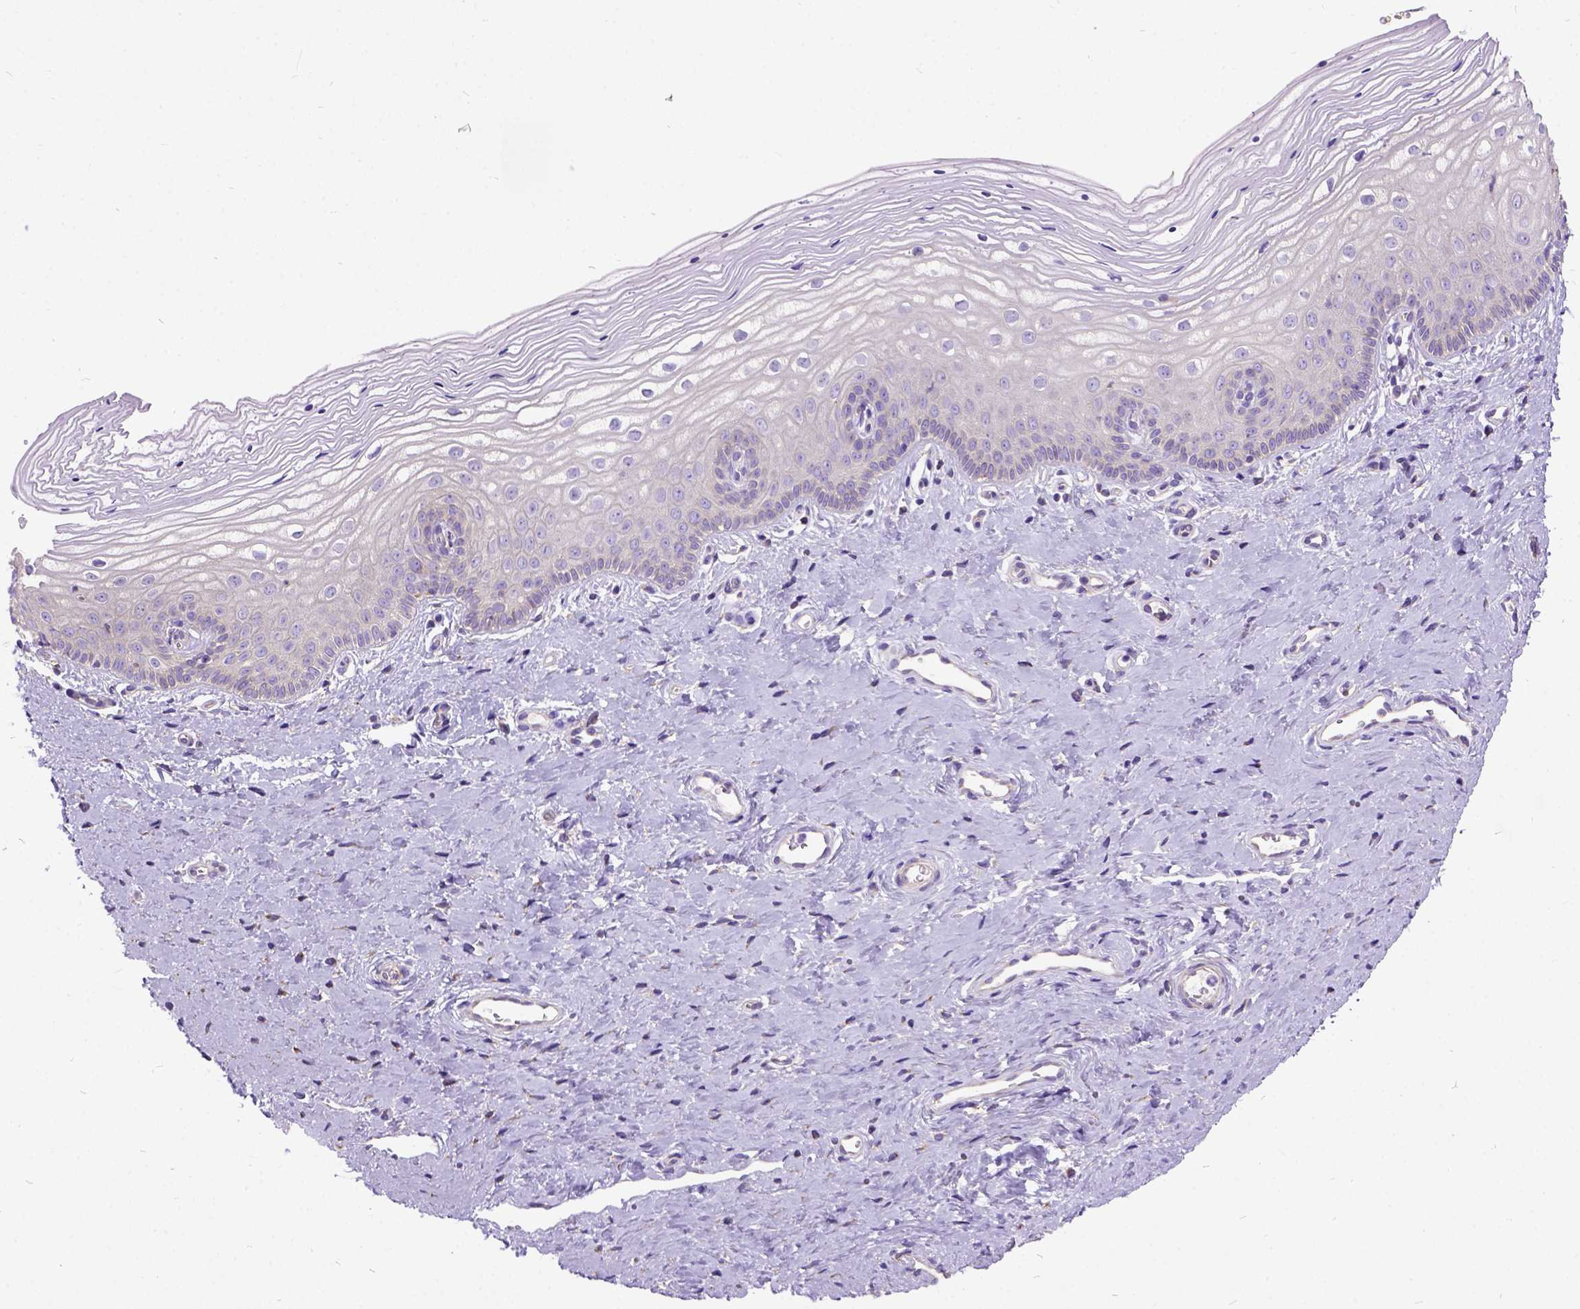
{"staining": {"intensity": "negative", "quantity": "none", "location": "none"}, "tissue": "vagina", "cell_type": "Squamous epithelial cells", "image_type": "normal", "snomed": [{"axis": "morphology", "description": "Normal tissue, NOS"}, {"axis": "topography", "description": "Vagina"}], "caption": "Immunohistochemistry histopathology image of benign vagina: vagina stained with DAB shows no significant protein expression in squamous epithelial cells.", "gene": "CFAP54", "patient": {"sex": "female", "age": 39}}